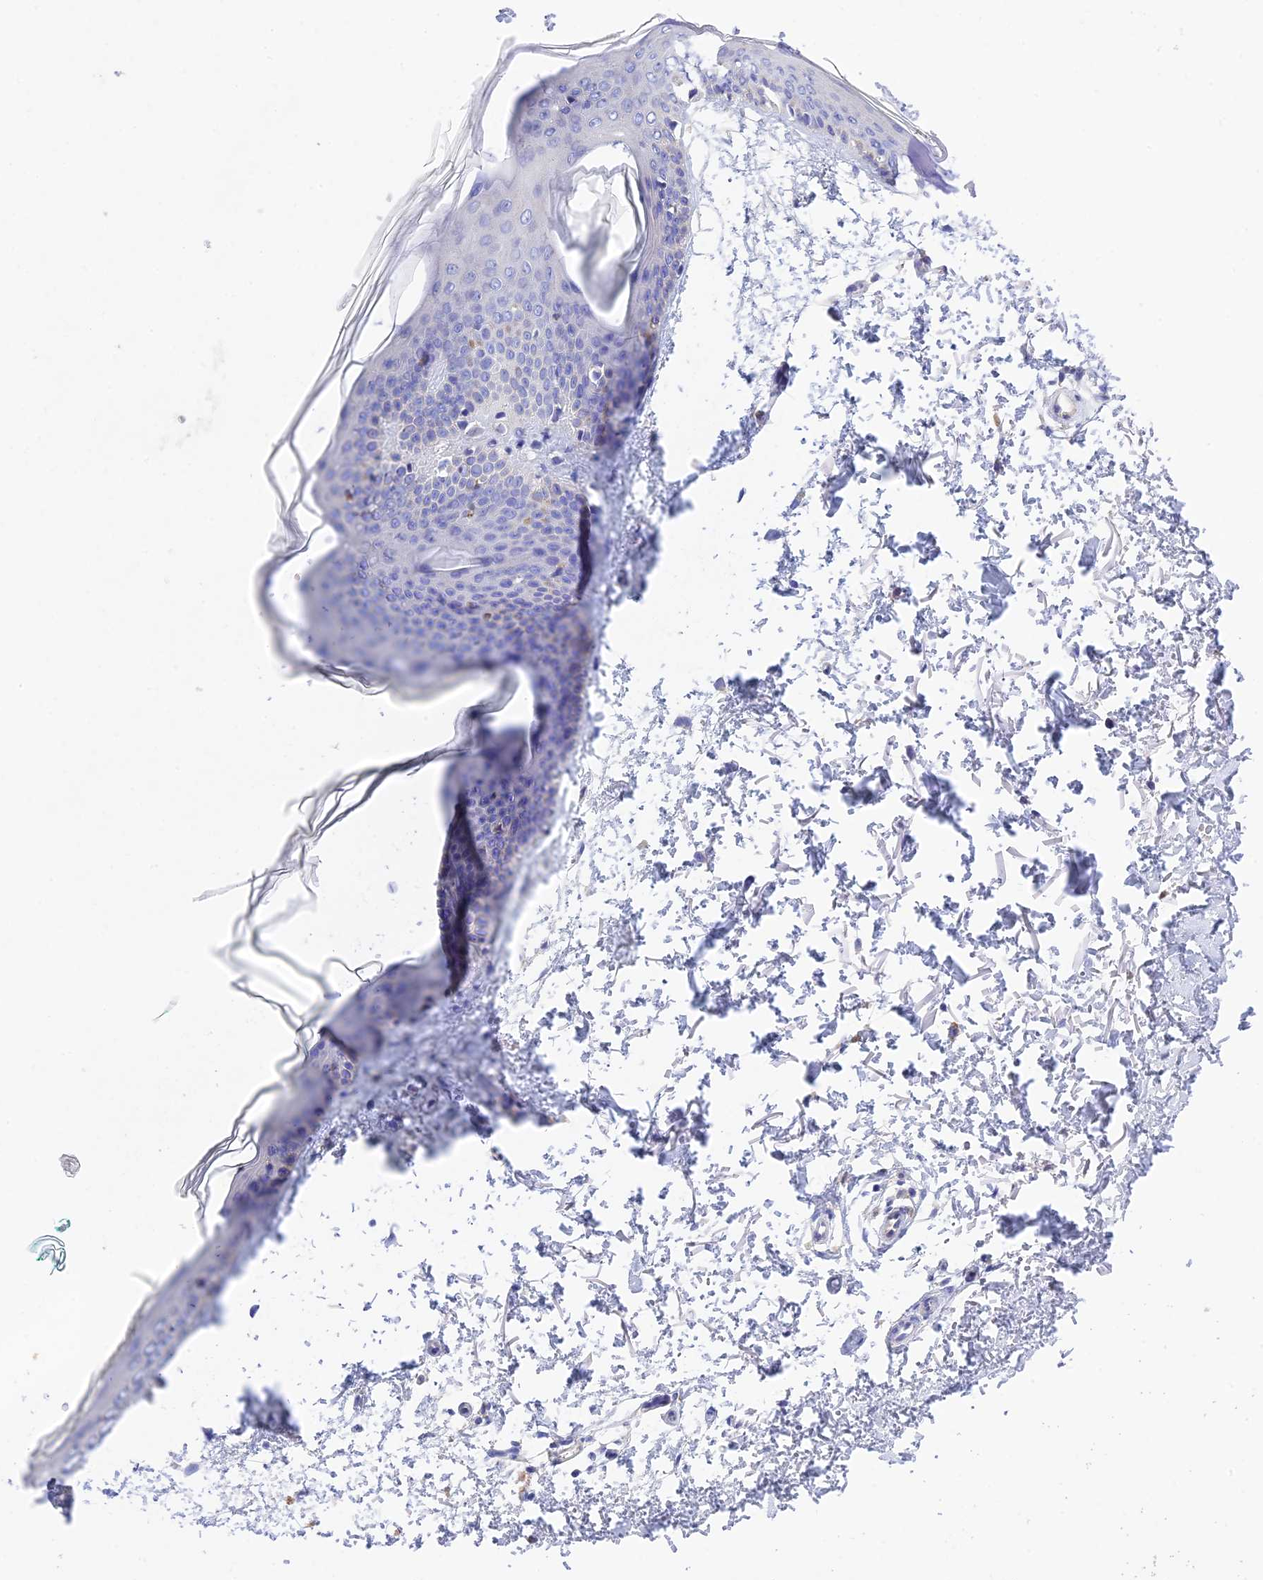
{"staining": {"intensity": "negative", "quantity": "none", "location": "none"}, "tissue": "skin", "cell_type": "Fibroblasts", "image_type": "normal", "snomed": [{"axis": "morphology", "description": "Normal tissue, NOS"}, {"axis": "topography", "description": "Skin"}], "caption": "There is no significant positivity in fibroblasts of skin. (Immunohistochemistry (ihc), brightfield microscopy, high magnification).", "gene": "MS4A5", "patient": {"sex": "male", "age": 66}}